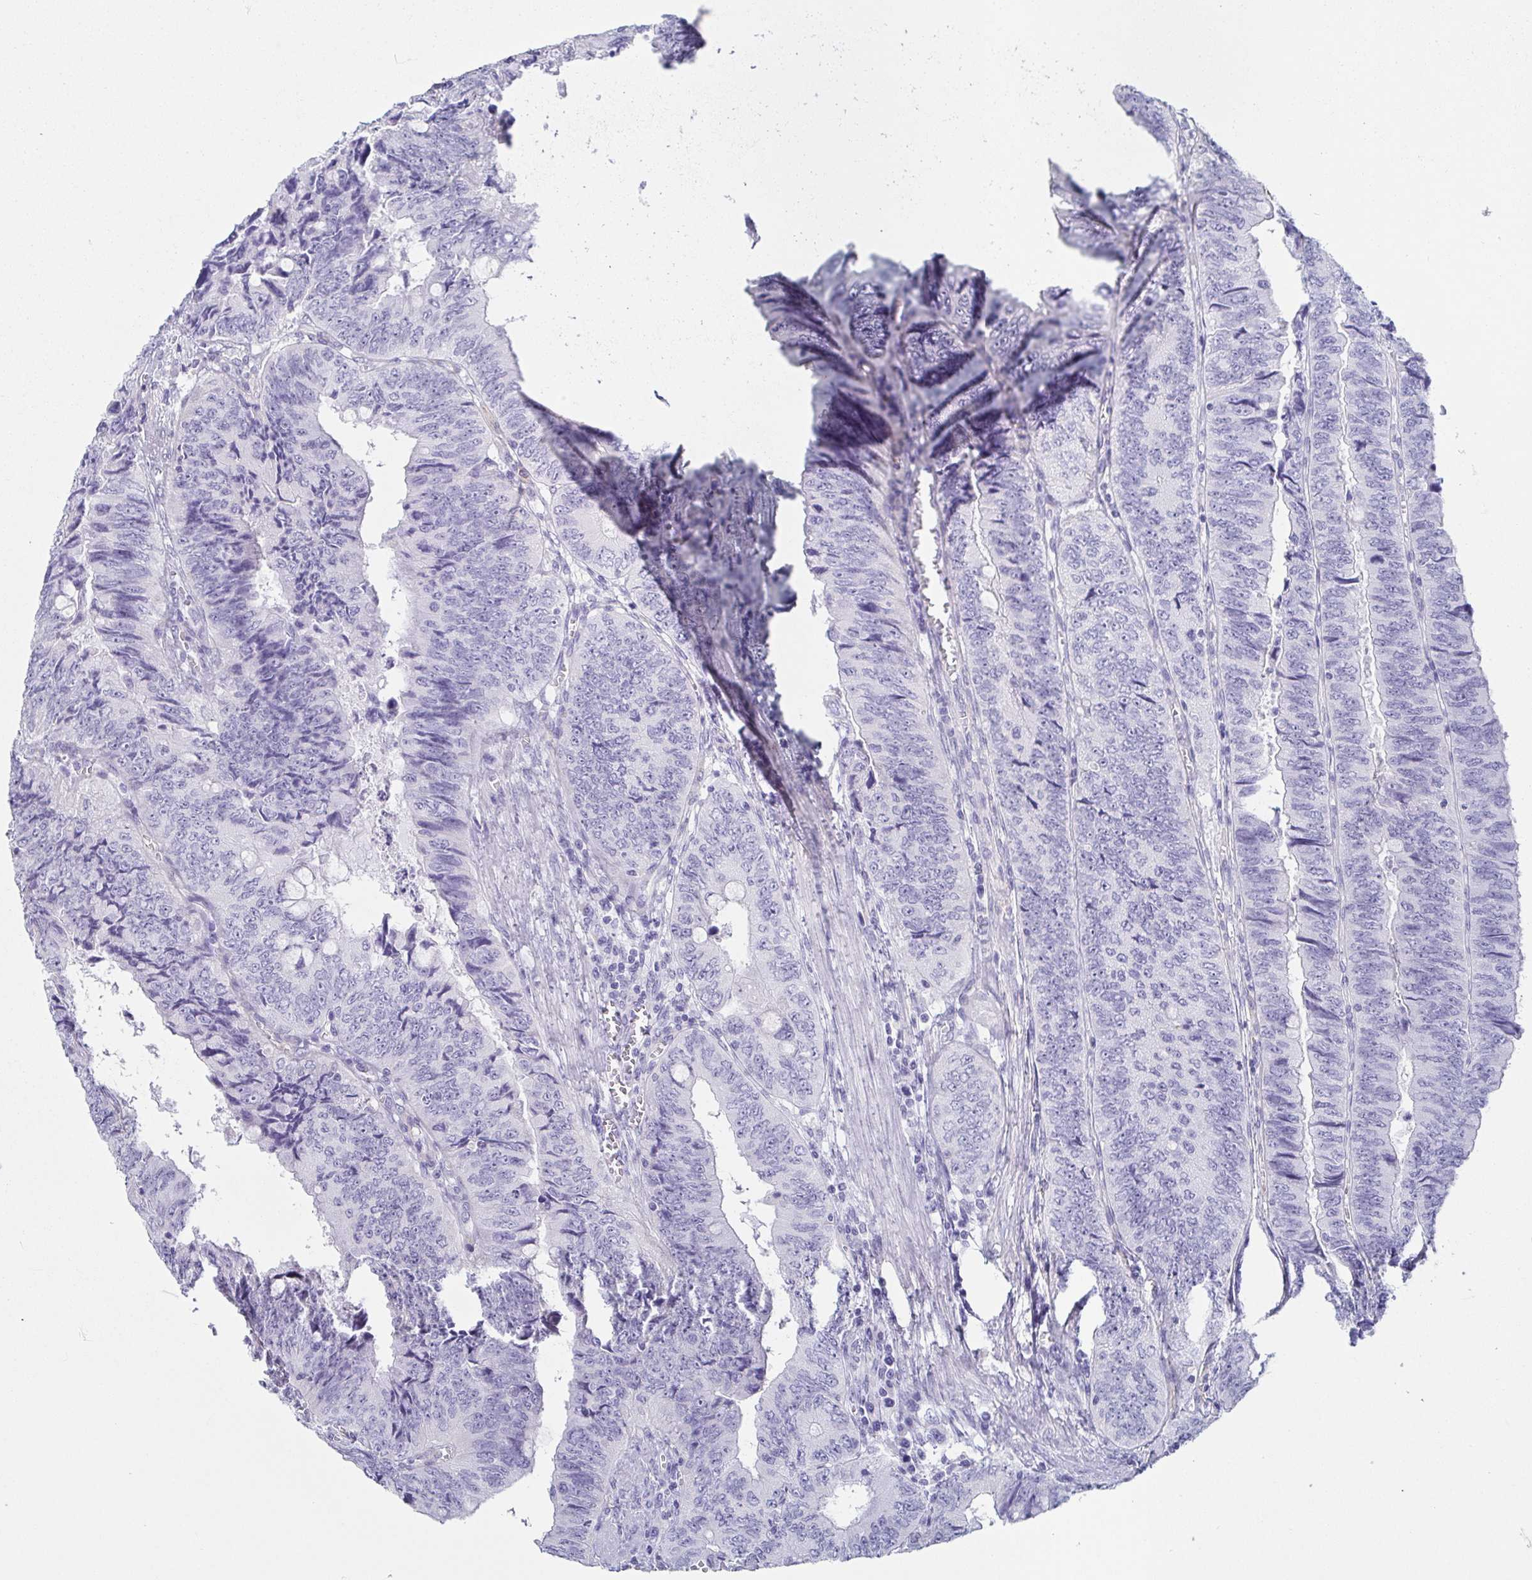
{"staining": {"intensity": "negative", "quantity": "none", "location": "none"}, "tissue": "colorectal cancer", "cell_type": "Tumor cells", "image_type": "cancer", "snomed": [{"axis": "morphology", "description": "Adenocarcinoma, NOS"}, {"axis": "topography", "description": "Colon"}], "caption": "Immunohistochemistry (IHC) of human adenocarcinoma (colorectal) displays no expression in tumor cells.", "gene": "PRR27", "patient": {"sex": "female", "age": 84}}